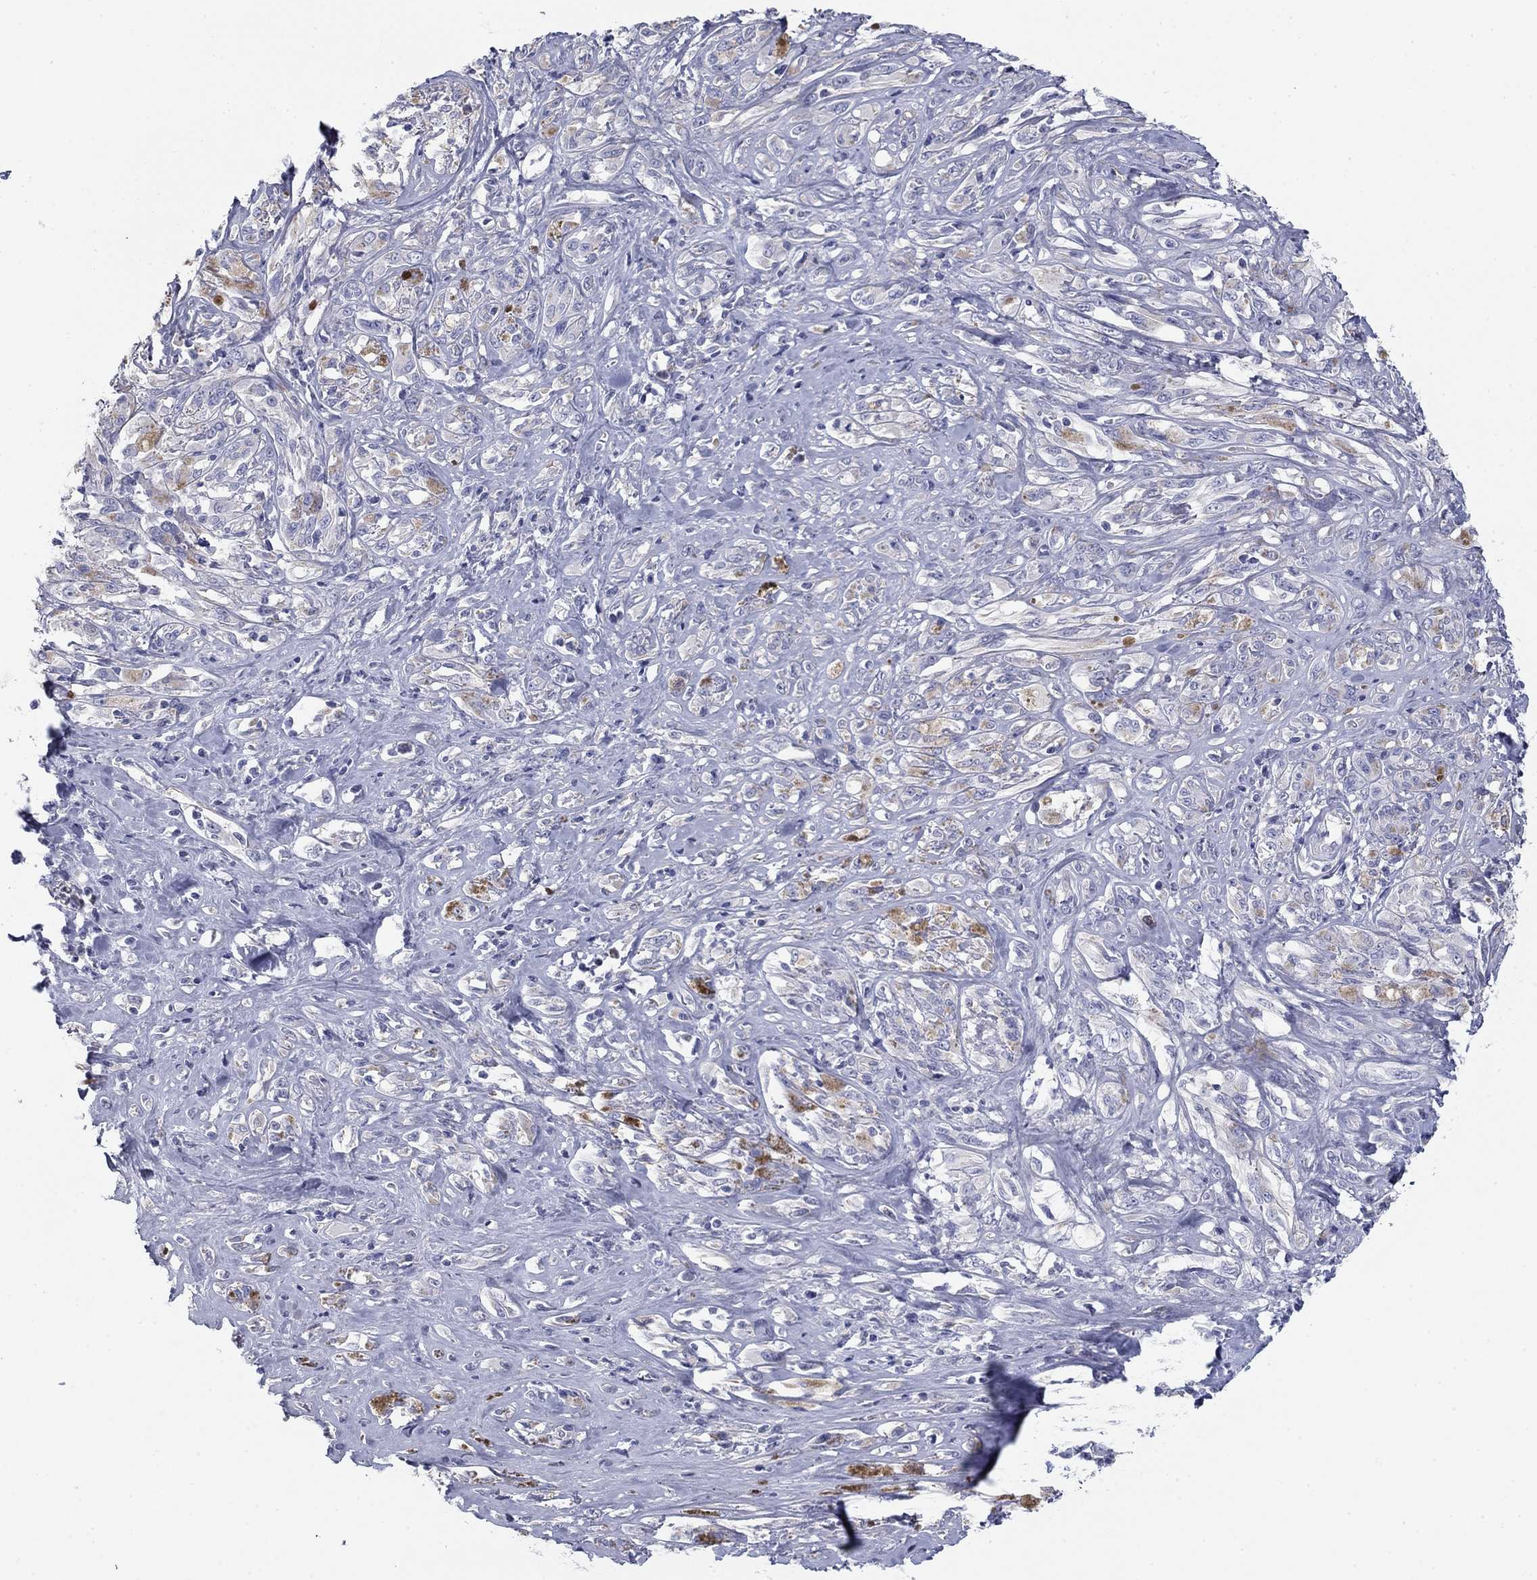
{"staining": {"intensity": "negative", "quantity": "none", "location": "none"}, "tissue": "melanoma", "cell_type": "Tumor cells", "image_type": "cancer", "snomed": [{"axis": "morphology", "description": "Malignant melanoma, NOS"}, {"axis": "topography", "description": "Skin"}], "caption": "An image of malignant melanoma stained for a protein reveals no brown staining in tumor cells. The staining was performed using DAB (3,3'-diaminobenzidine) to visualize the protein expression in brown, while the nuclei were stained in blue with hematoxylin (Magnification: 20x).", "gene": "SEPTIN3", "patient": {"sex": "female", "age": 91}}